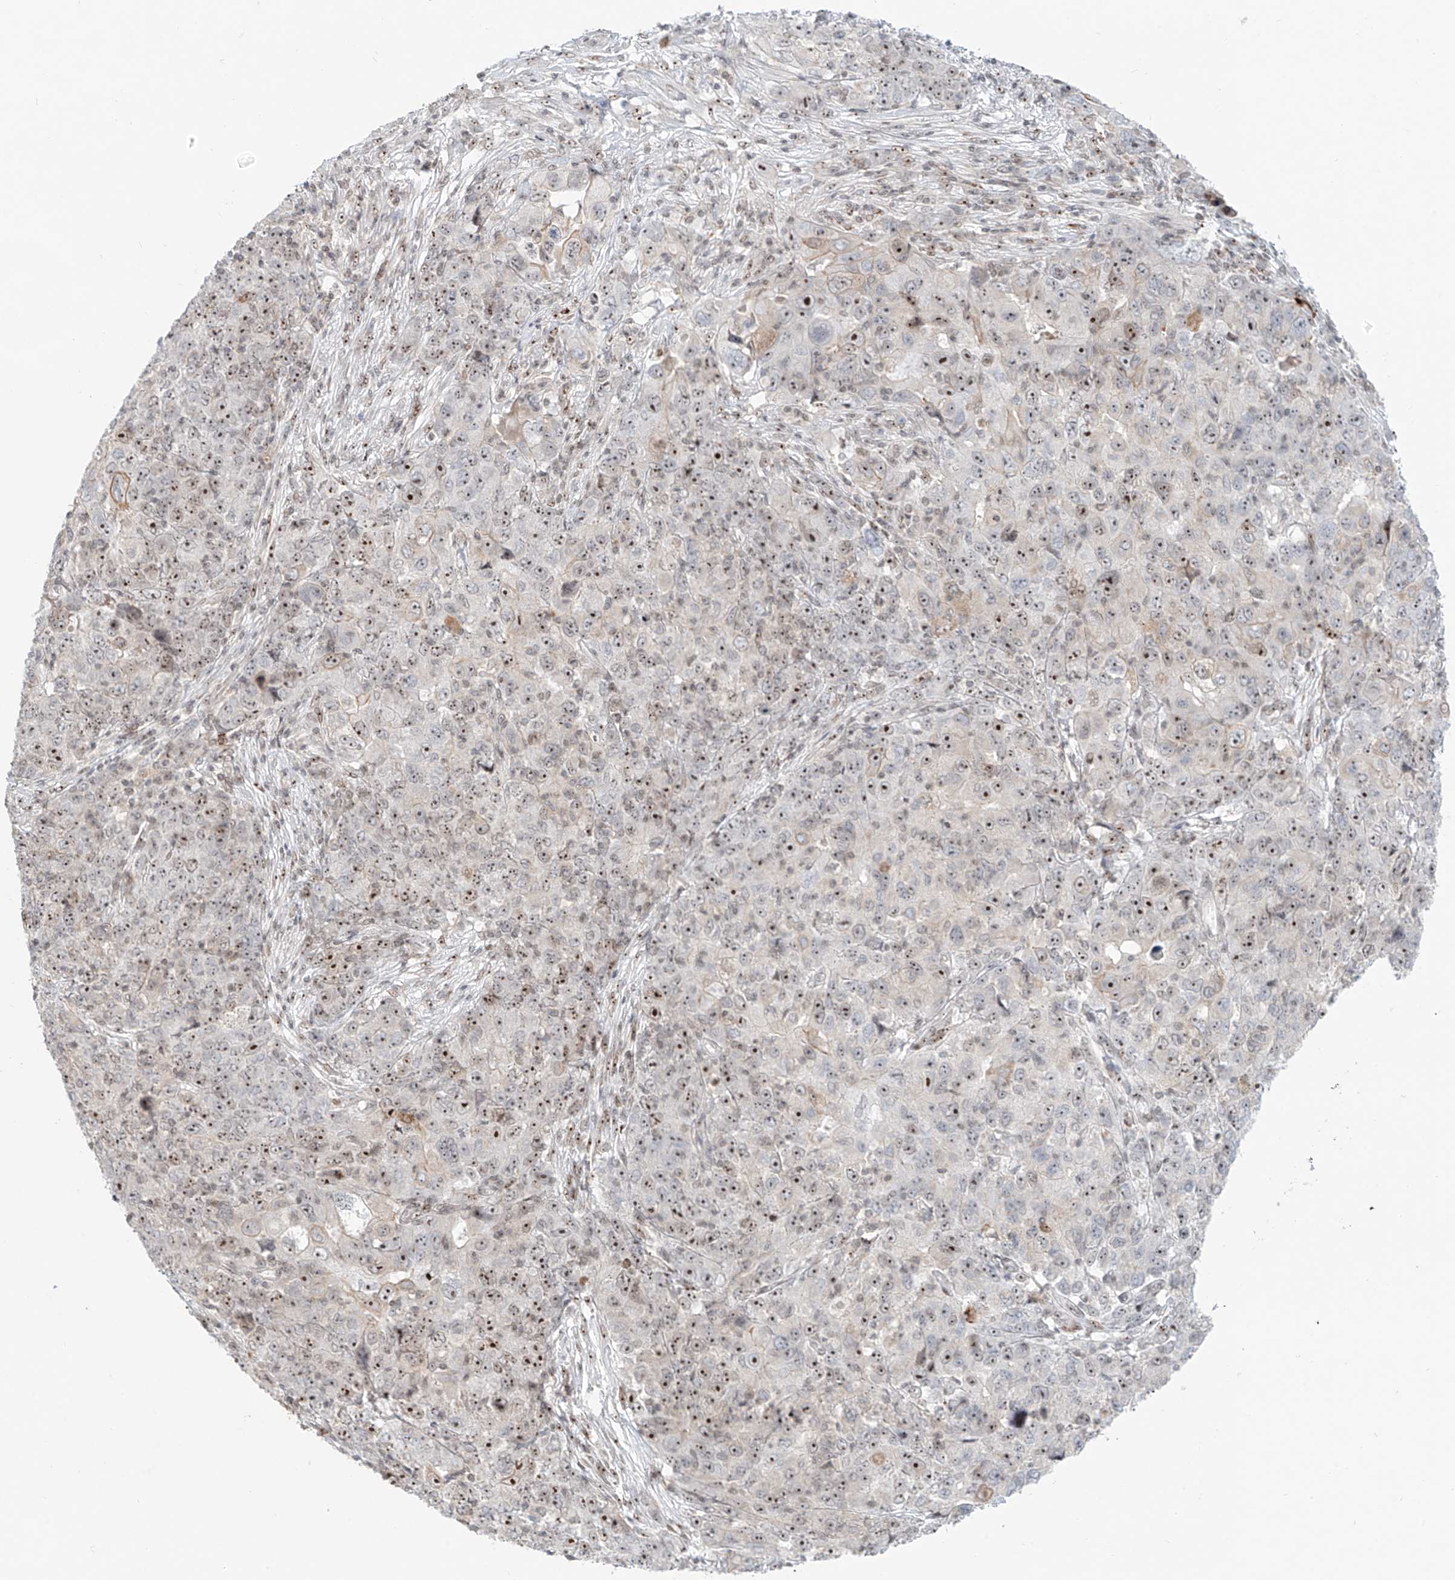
{"staining": {"intensity": "moderate", "quantity": ">75%", "location": "nuclear"}, "tissue": "ovarian cancer", "cell_type": "Tumor cells", "image_type": "cancer", "snomed": [{"axis": "morphology", "description": "Carcinoma, endometroid"}, {"axis": "topography", "description": "Ovary"}], "caption": "A brown stain labels moderate nuclear positivity of a protein in endometroid carcinoma (ovarian) tumor cells. The staining was performed using DAB to visualize the protein expression in brown, while the nuclei were stained in blue with hematoxylin (Magnification: 20x).", "gene": "ZNF512", "patient": {"sex": "female", "age": 42}}